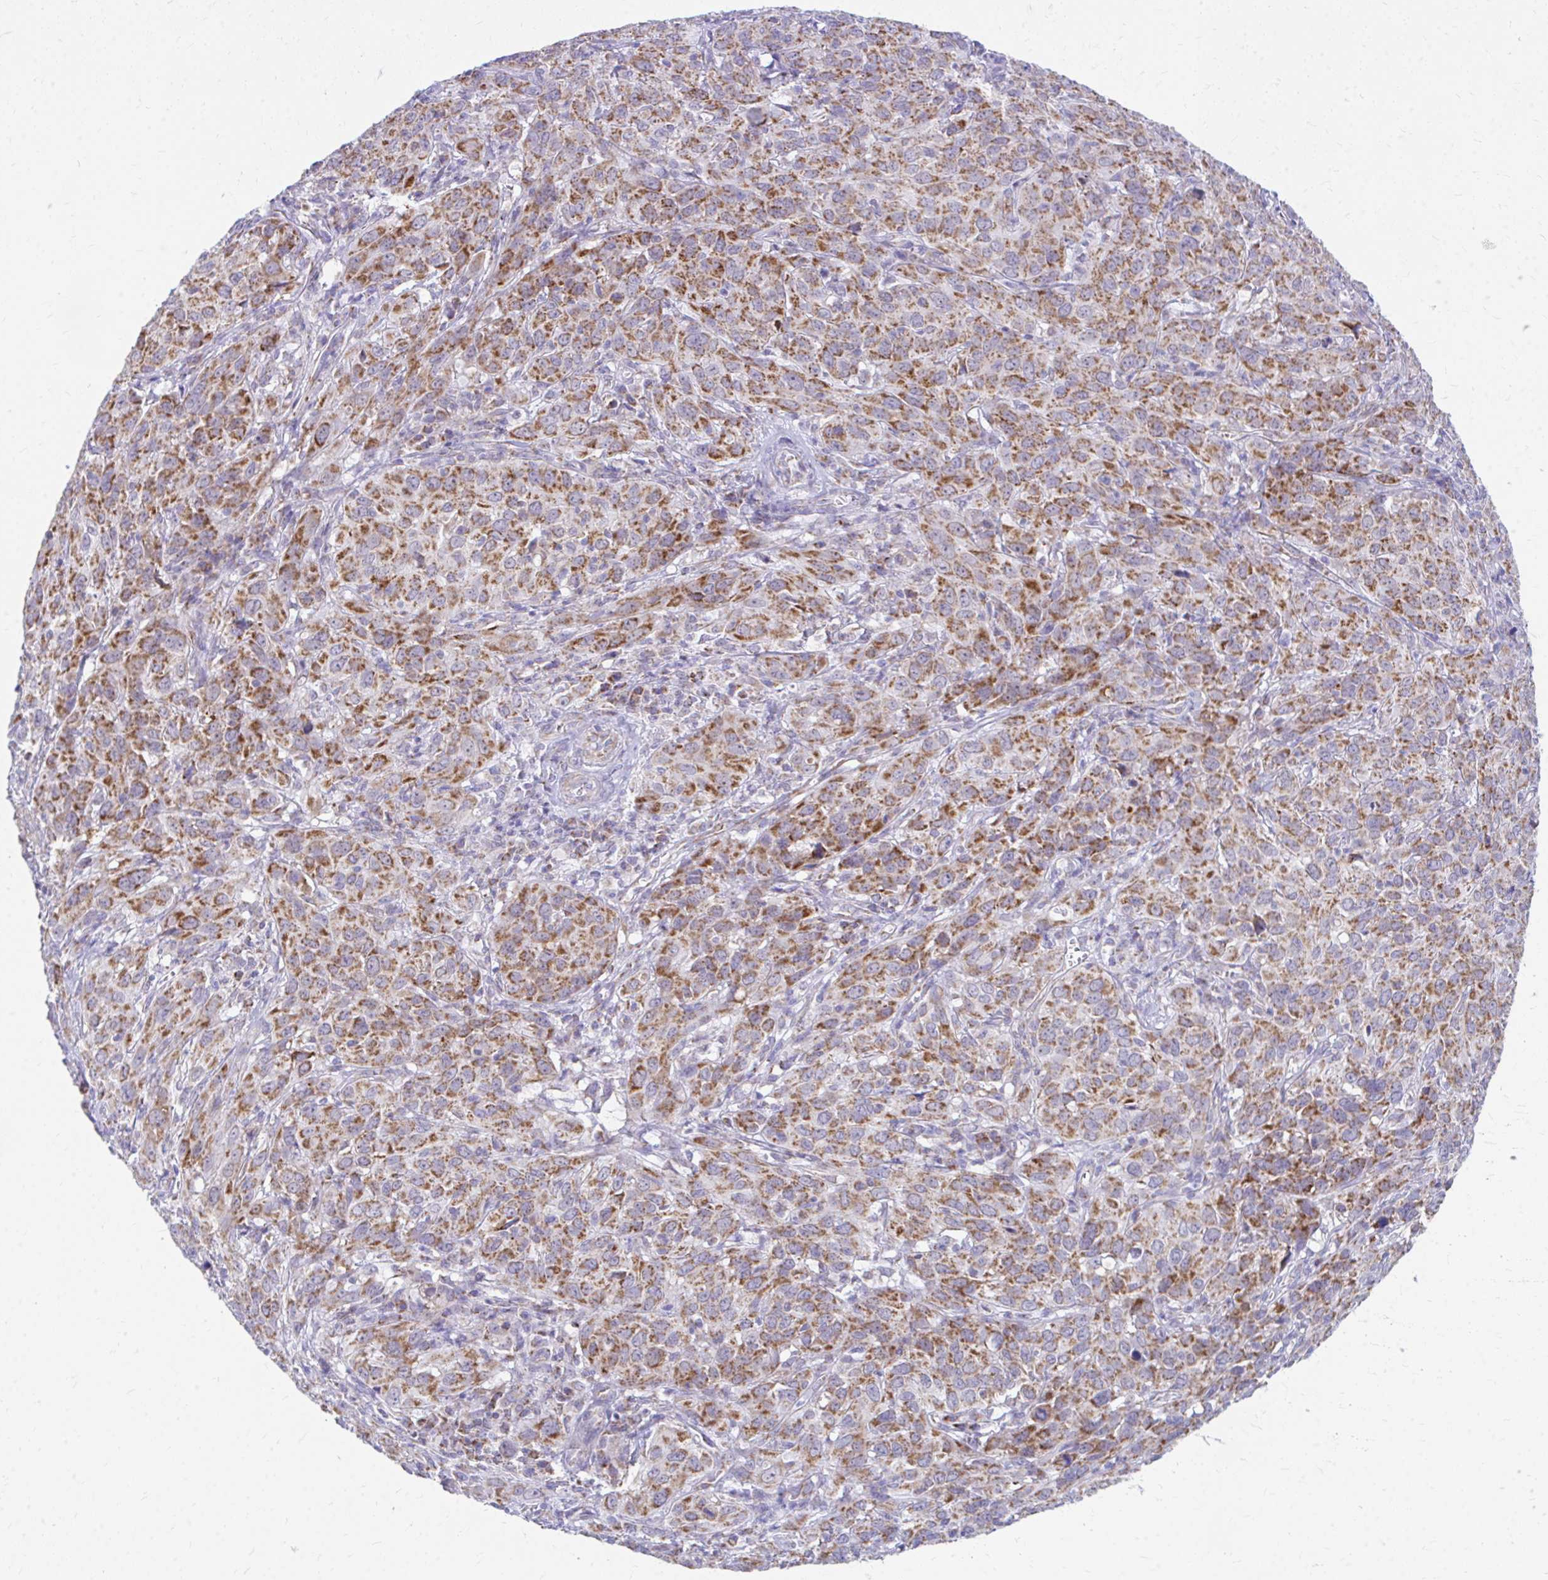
{"staining": {"intensity": "strong", "quantity": ">75%", "location": "cytoplasmic/membranous"}, "tissue": "cervical cancer", "cell_type": "Tumor cells", "image_type": "cancer", "snomed": [{"axis": "morphology", "description": "Normal tissue, NOS"}, {"axis": "morphology", "description": "Squamous cell carcinoma, NOS"}, {"axis": "topography", "description": "Cervix"}], "caption": "Immunohistochemistry (DAB) staining of squamous cell carcinoma (cervical) displays strong cytoplasmic/membranous protein staining in about >75% of tumor cells.", "gene": "MRPL19", "patient": {"sex": "female", "age": 51}}